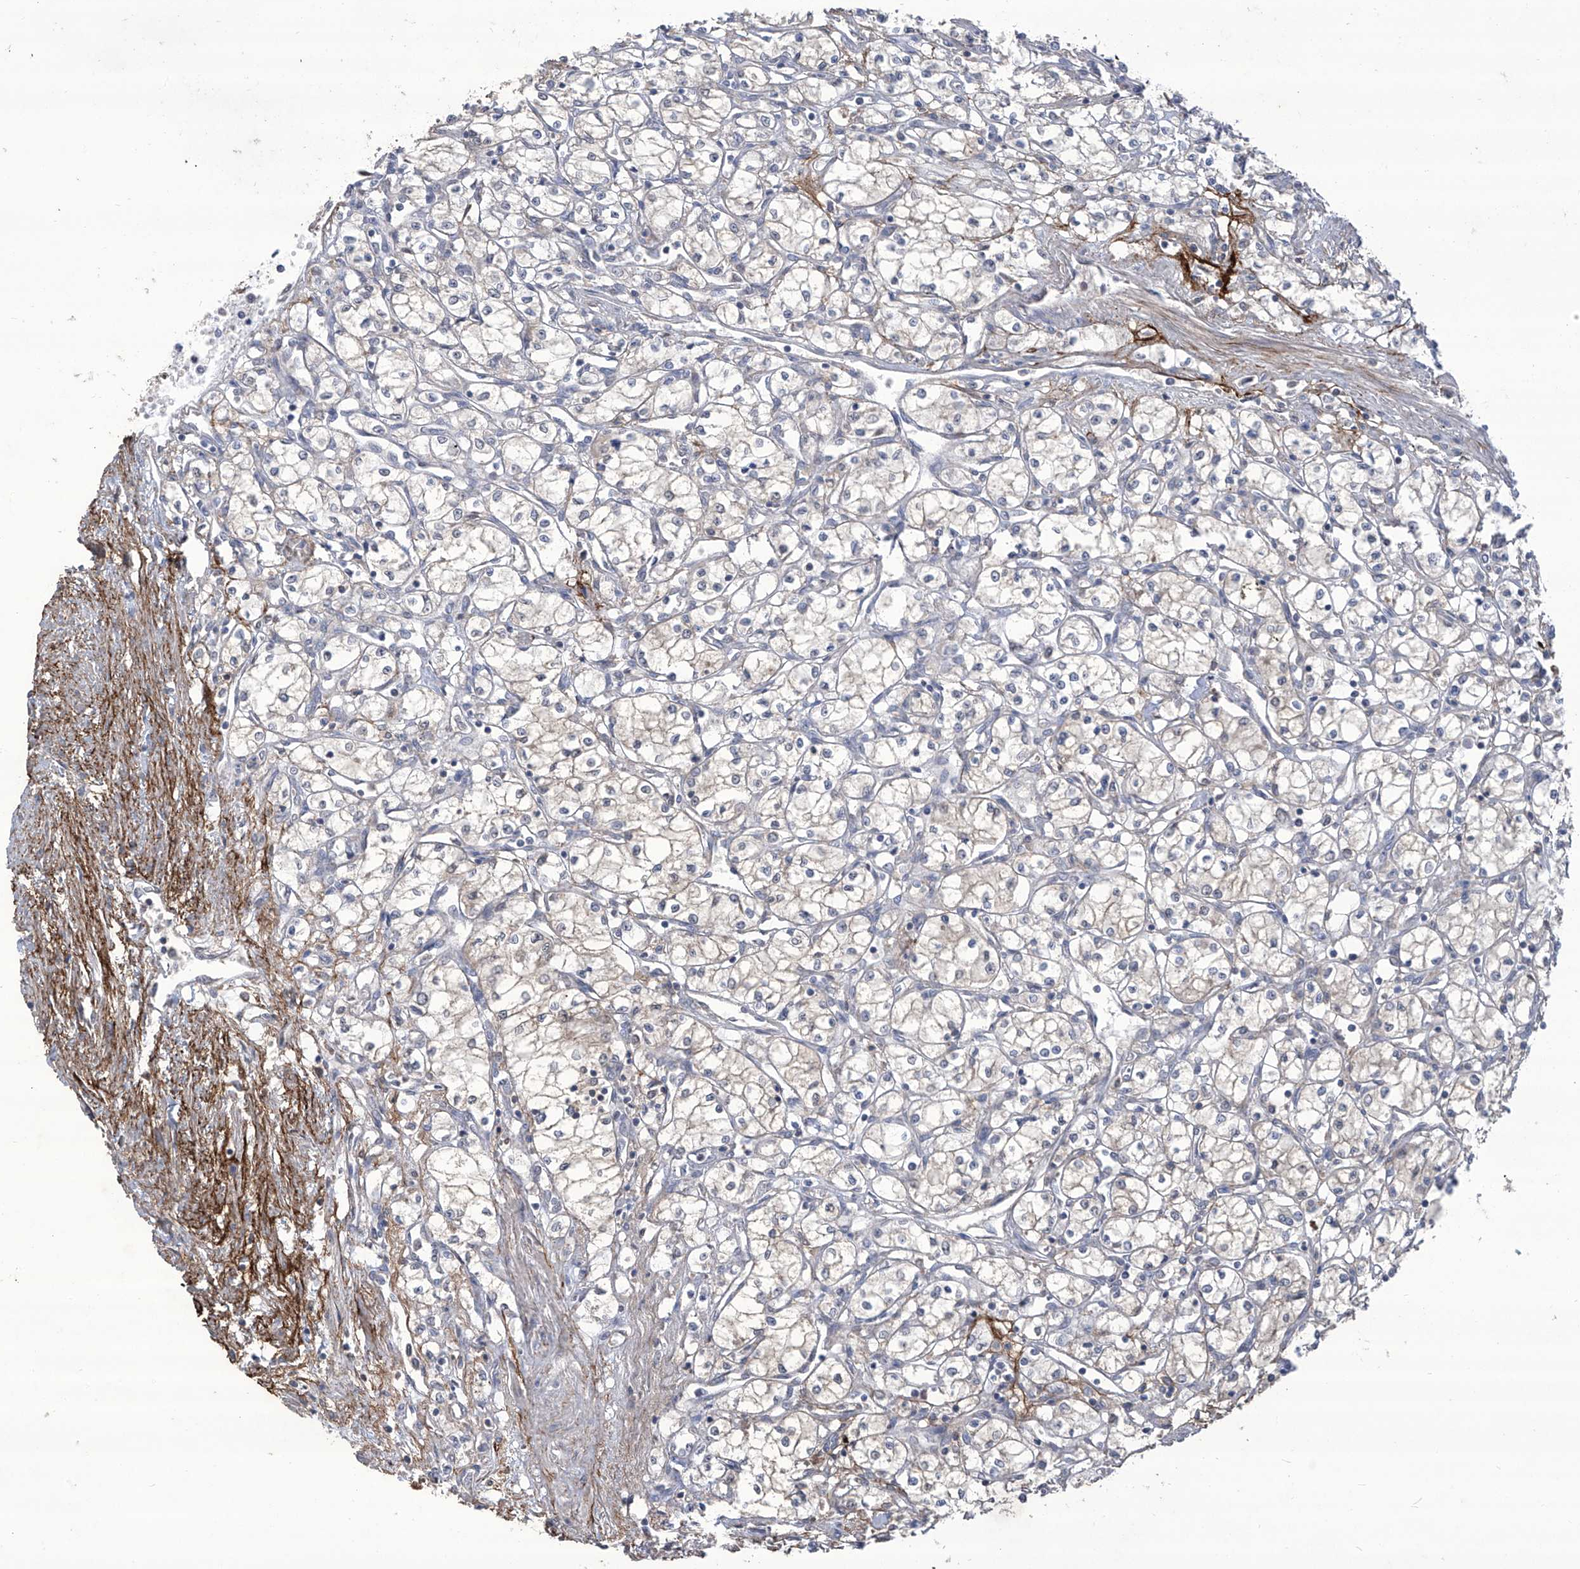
{"staining": {"intensity": "negative", "quantity": "none", "location": "none"}, "tissue": "renal cancer", "cell_type": "Tumor cells", "image_type": "cancer", "snomed": [{"axis": "morphology", "description": "Adenocarcinoma, NOS"}, {"axis": "topography", "description": "Kidney"}], "caption": "IHC image of human renal cancer stained for a protein (brown), which shows no positivity in tumor cells.", "gene": "TXNIP", "patient": {"sex": "male", "age": 59}}